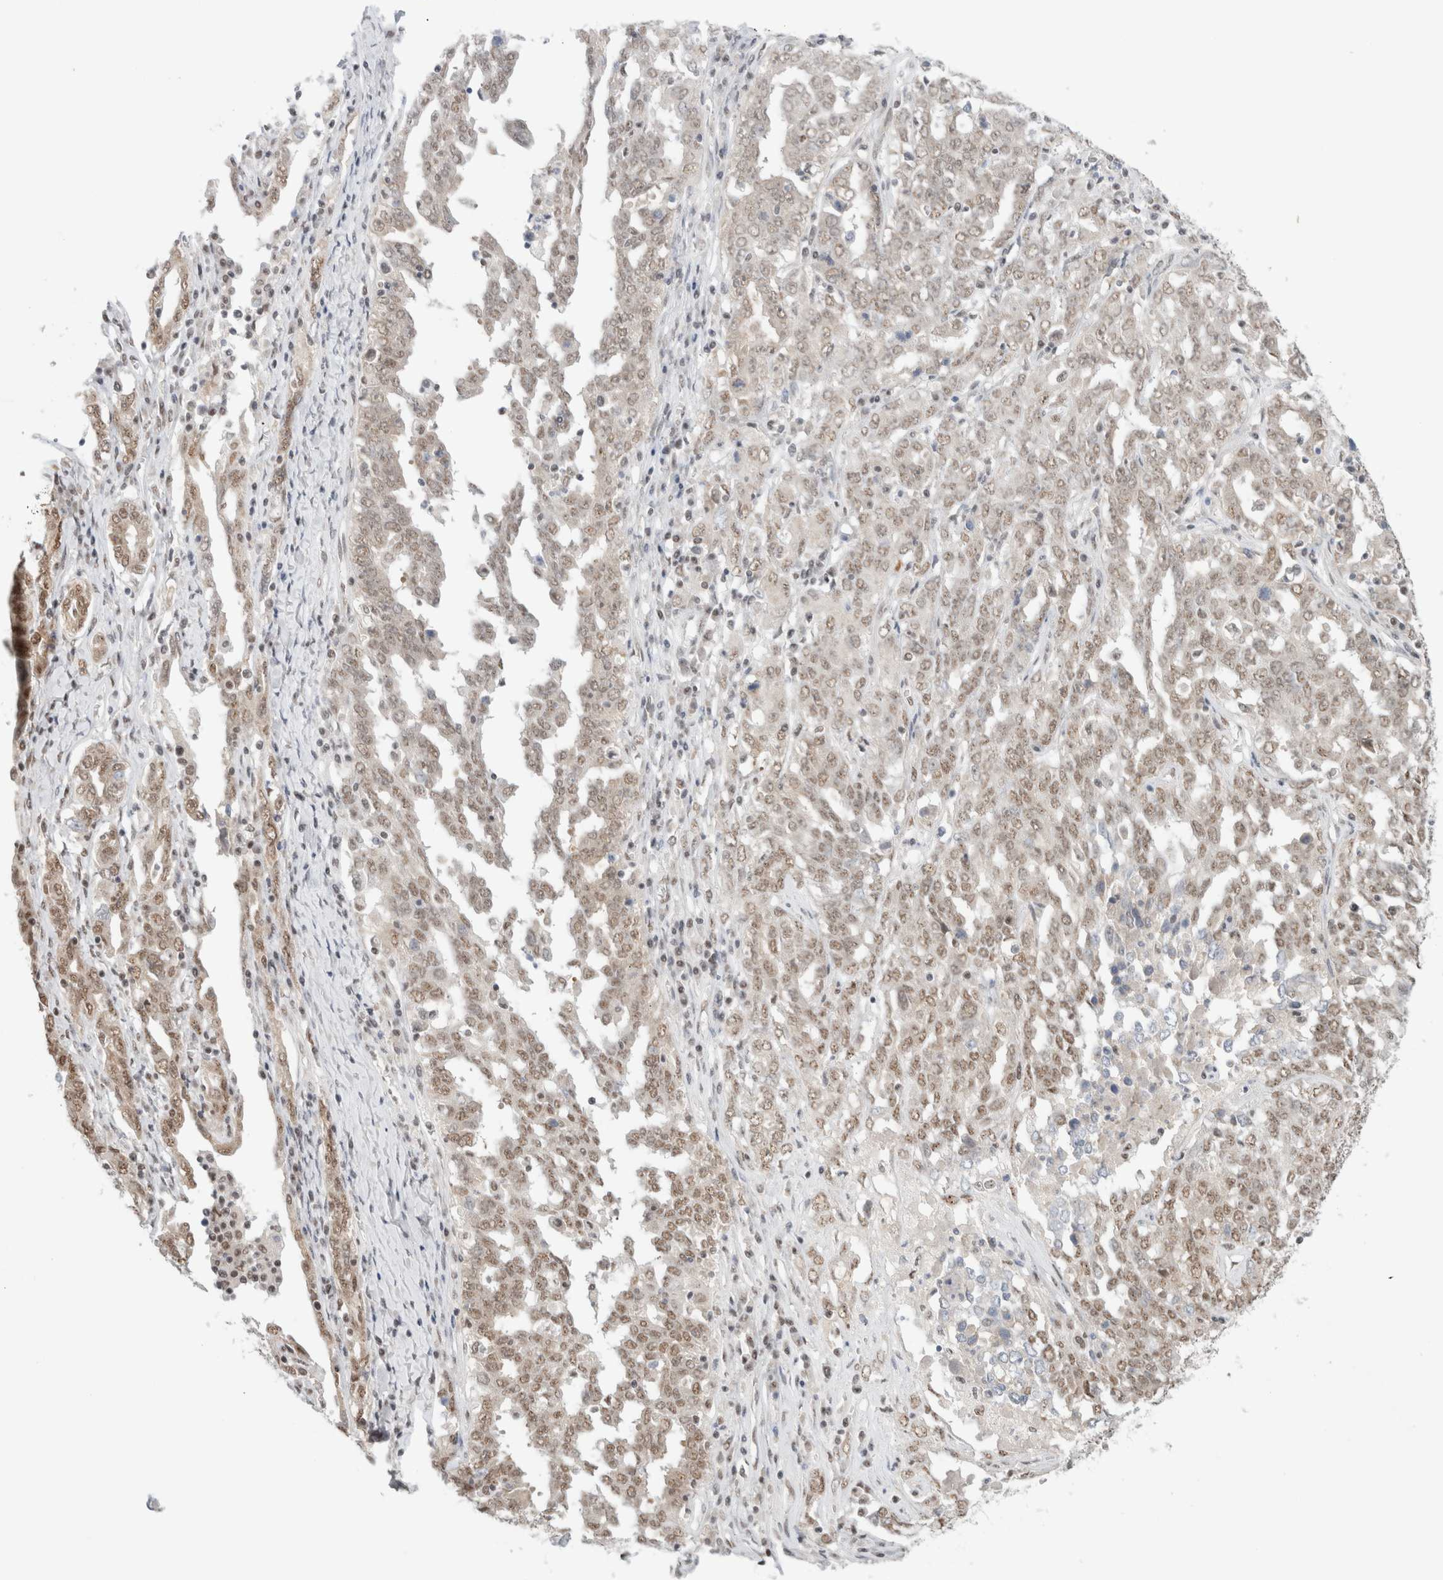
{"staining": {"intensity": "weak", "quantity": "25%-75%", "location": "nuclear"}, "tissue": "ovarian cancer", "cell_type": "Tumor cells", "image_type": "cancer", "snomed": [{"axis": "morphology", "description": "Carcinoma, endometroid"}, {"axis": "topography", "description": "Ovary"}], "caption": "Tumor cells exhibit low levels of weak nuclear positivity in approximately 25%-75% of cells in human endometroid carcinoma (ovarian).", "gene": "TRMT12", "patient": {"sex": "female", "age": 62}}